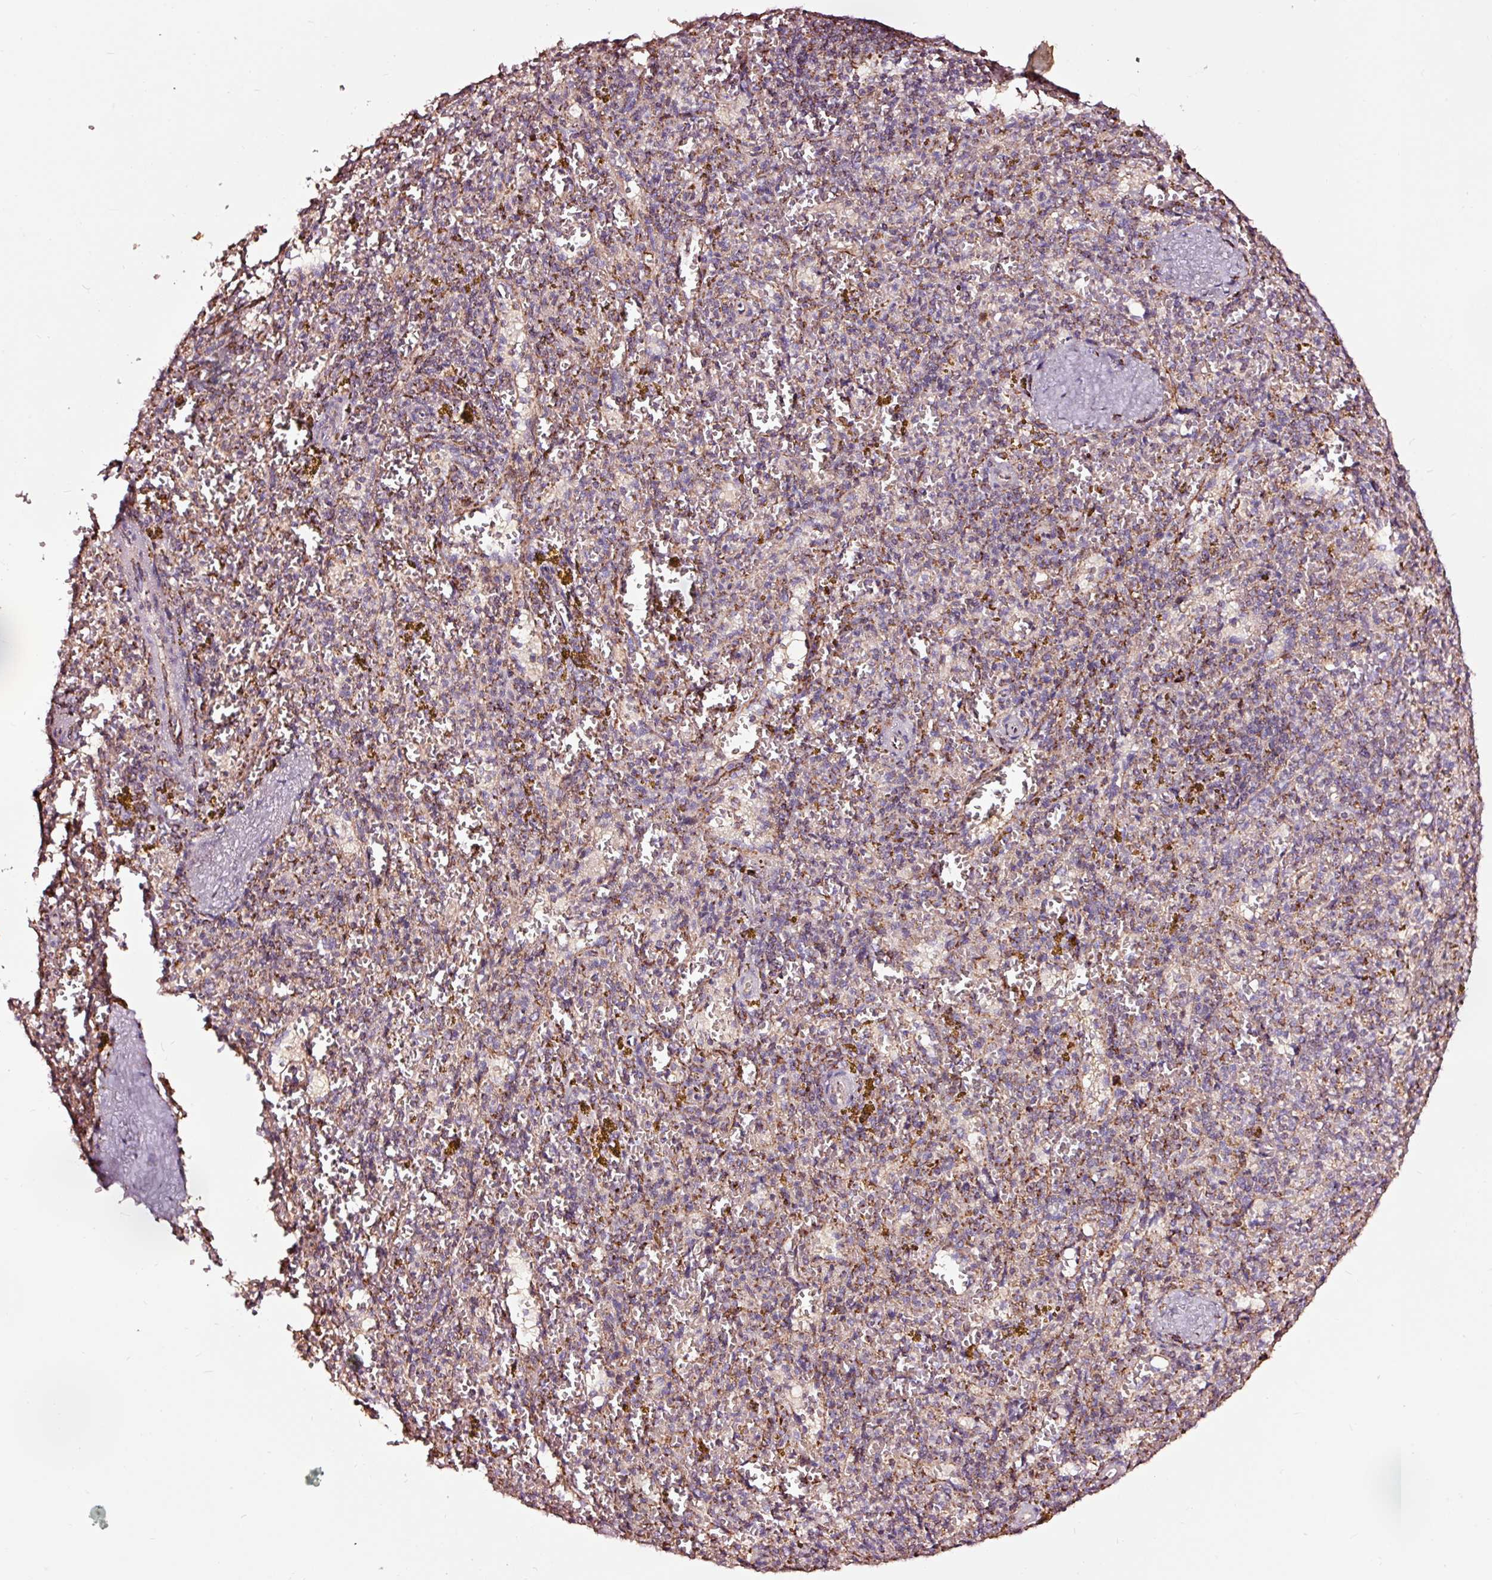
{"staining": {"intensity": "moderate", "quantity": "<25%", "location": "cytoplasmic/membranous"}, "tissue": "spleen", "cell_type": "Cells in red pulp", "image_type": "normal", "snomed": [{"axis": "morphology", "description": "Normal tissue, NOS"}, {"axis": "topography", "description": "Spleen"}], "caption": "Immunohistochemistry (IHC) of unremarkable human spleen displays low levels of moderate cytoplasmic/membranous positivity in about <25% of cells in red pulp.", "gene": "TPM1", "patient": {"sex": "male", "age": 57}}